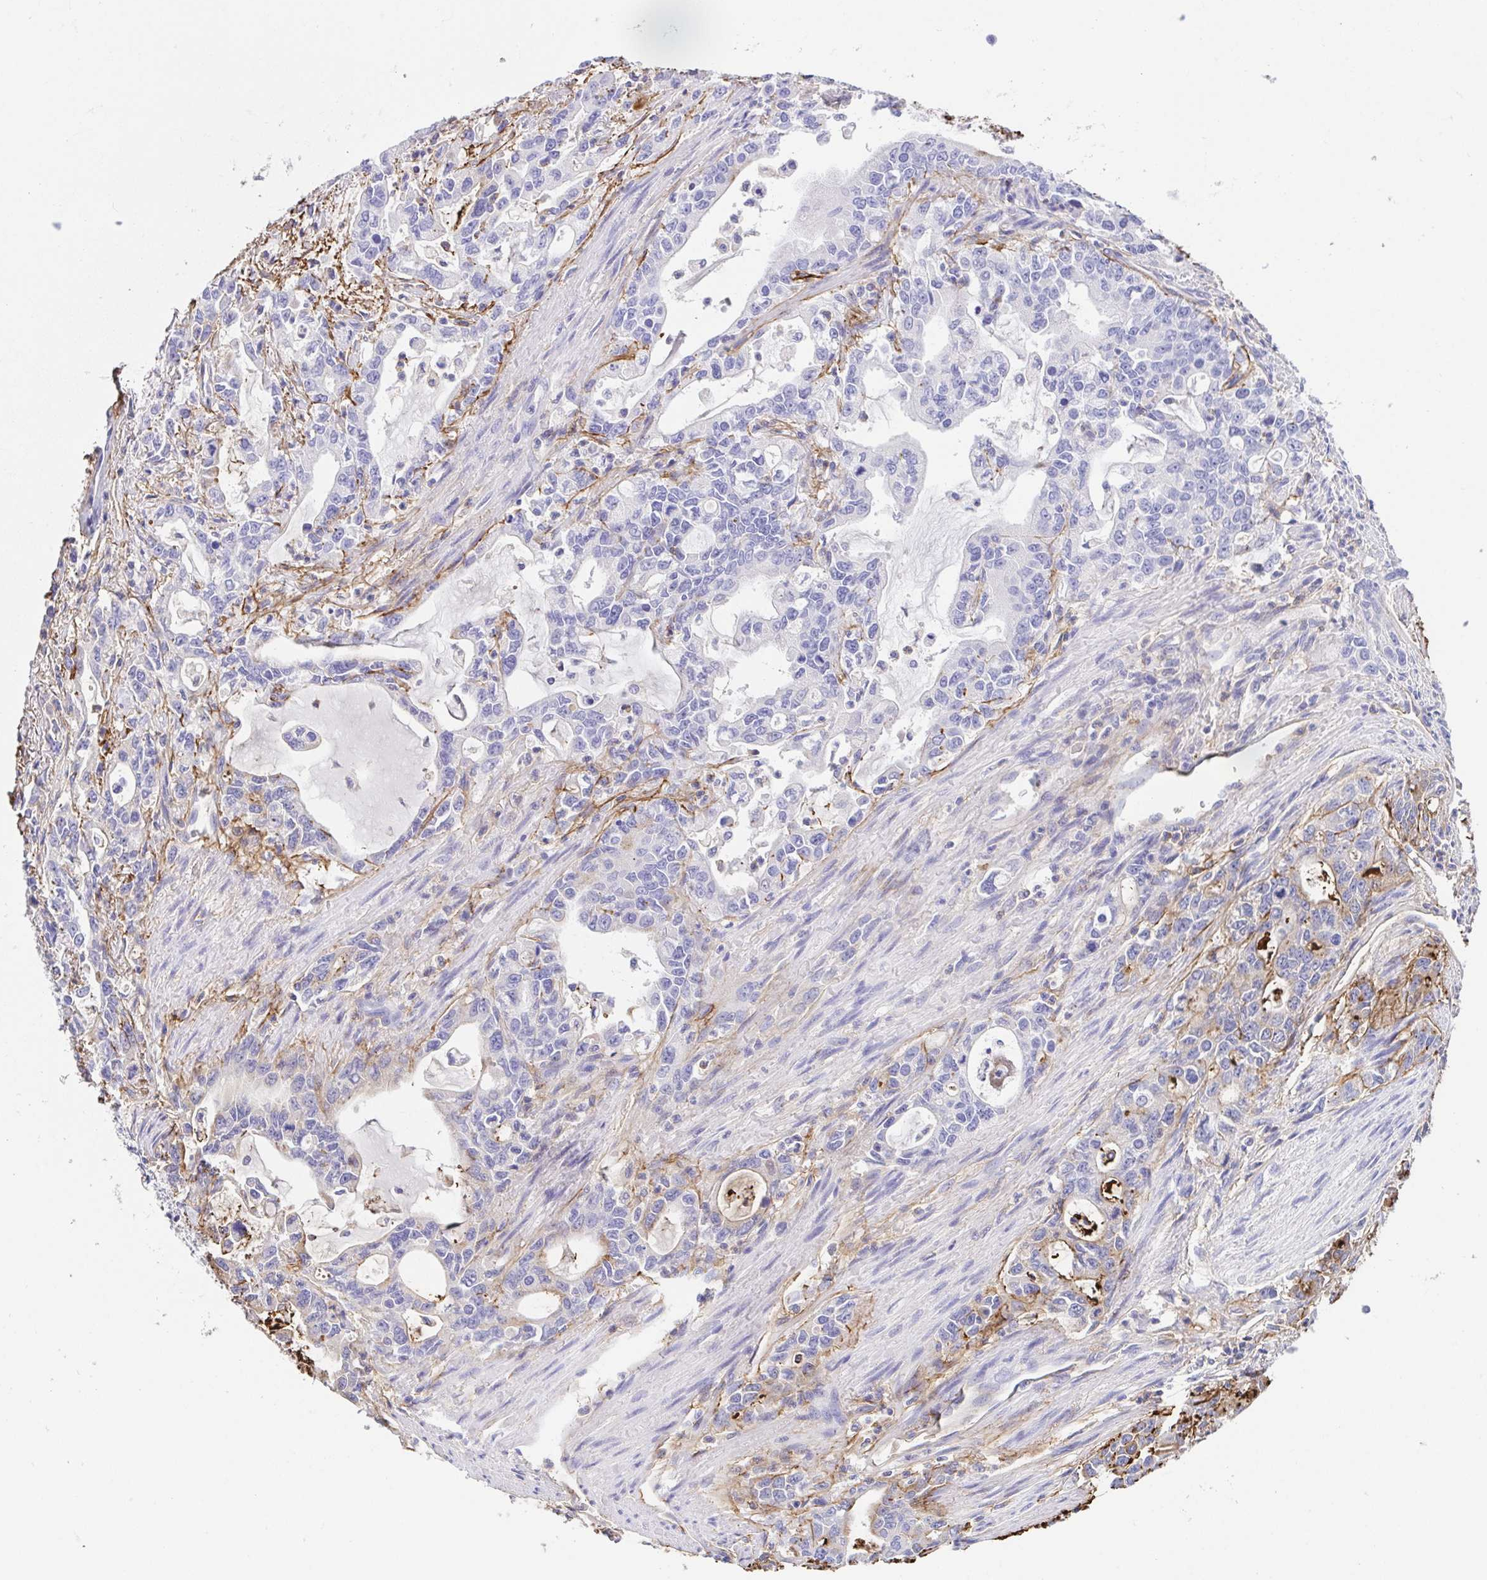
{"staining": {"intensity": "negative", "quantity": "none", "location": "none"}, "tissue": "stomach cancer", "cell_type": "Tumor cells", "image_type": "cancer", "snomed": [{"axis": "morphology", "description": "Adenocarcinoma, NOS"}, {"axis": "topography", "description": "Stomach, upper"}], "caption": "This histopathology image is of stomach cancer (adenocarcinoma) stained with IHC to label a protein in brown with the nuclei are counter-stained blue. There is no expression in tumor cells.", "gene": "ARPP21", "patient": {"sex": "male", "age": 85}}